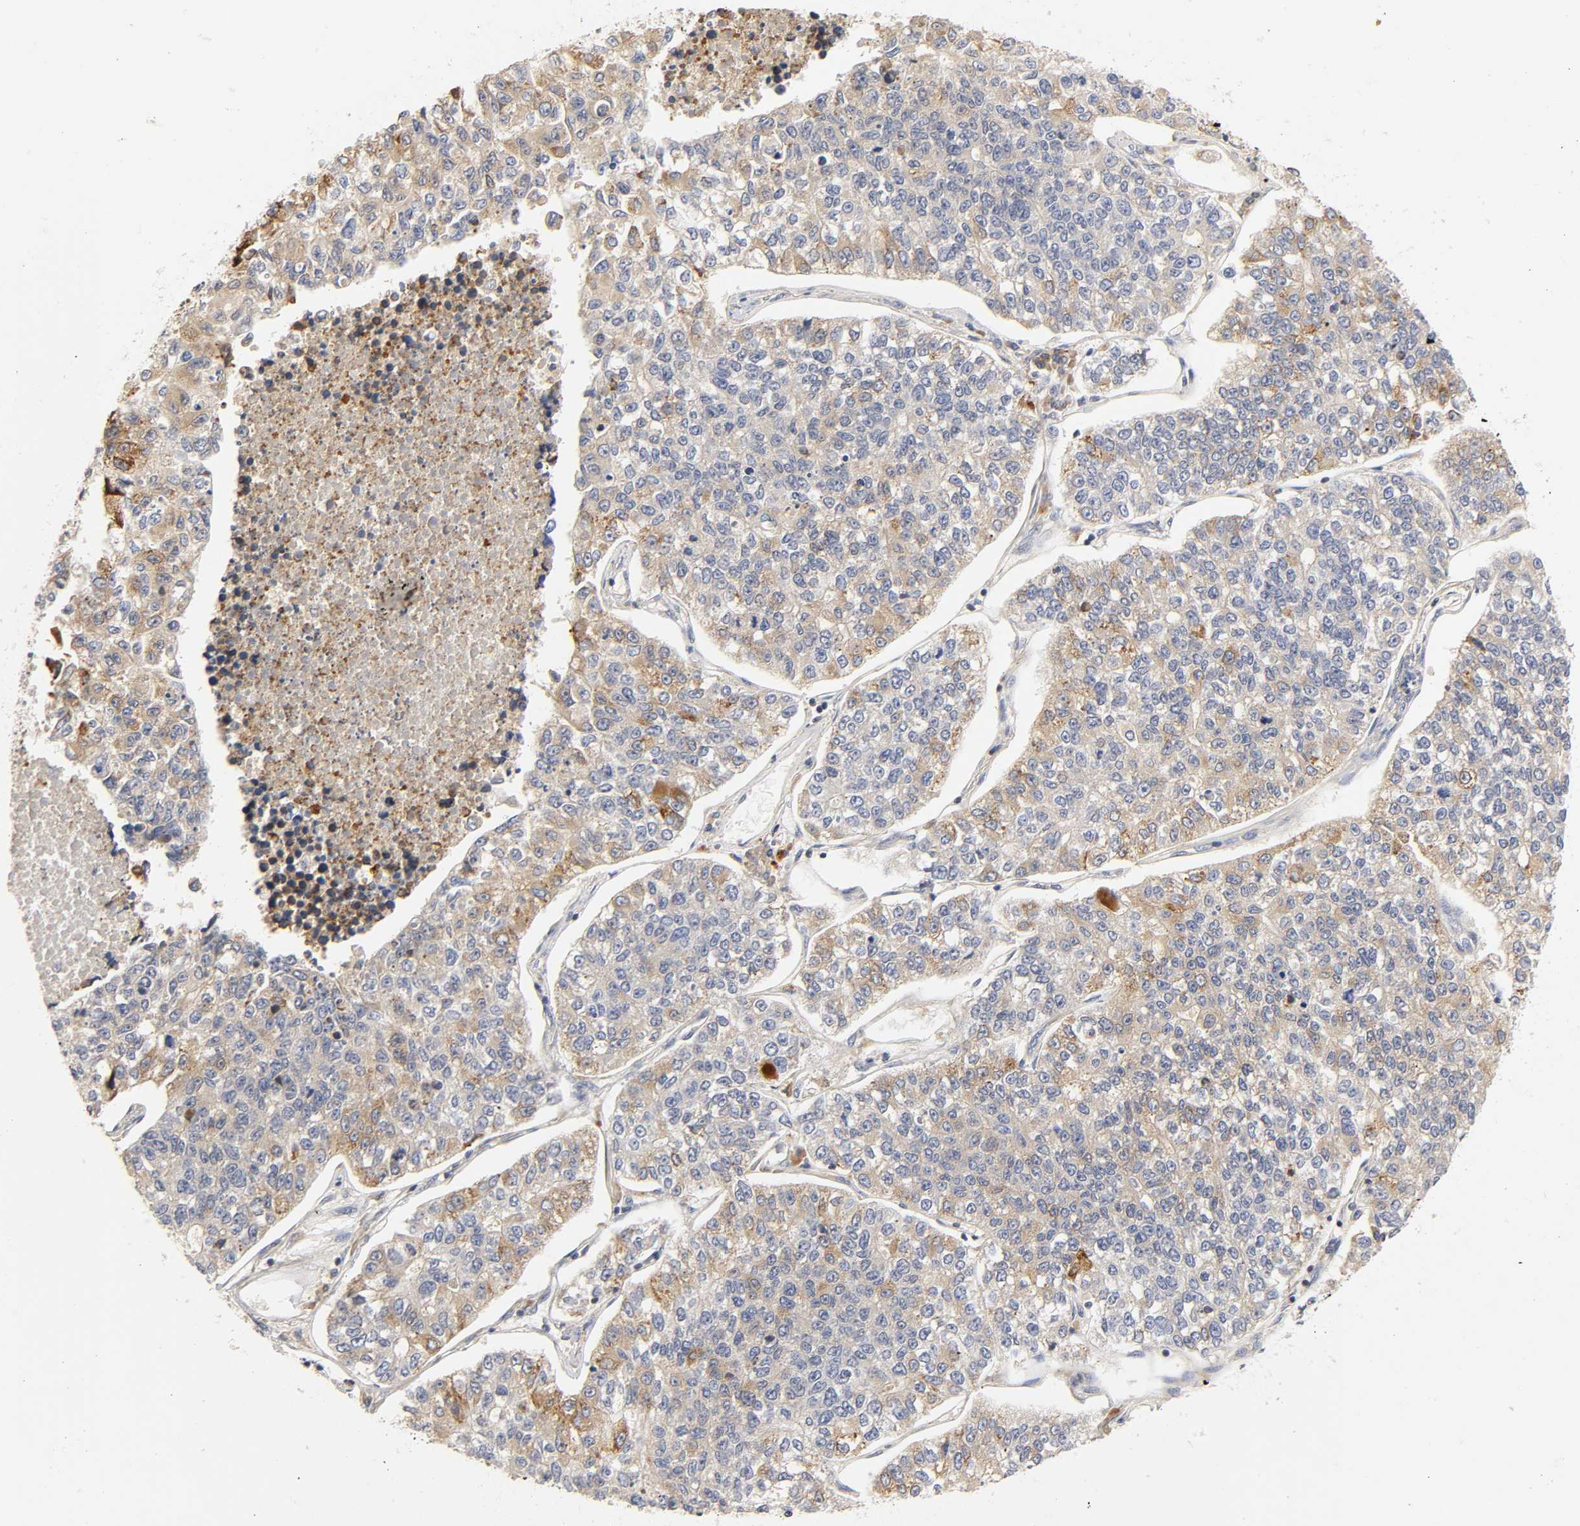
{"staining": {"intensity": "moderate", "quantity": "25%-75%", "location": "cytoplasmic/membranous"}, "tissue": "lung cancer", "cell_type": "Tumor cells", "image_type": "cancer", "snomed": [{"axis": "morphology", "description": "Adenocarcinoma, NOS"}, {"axis": "topography", "description": "Lung"}], "caption": "Brown immunohistochemical staining in lung cancer (adenocarcinoma) reveals moderate cytoplasmic/membranous positivity in about 25%-75% of tumor cells.", "gene": "RHOA", "patient": {"sex": "male", "age": 49}}